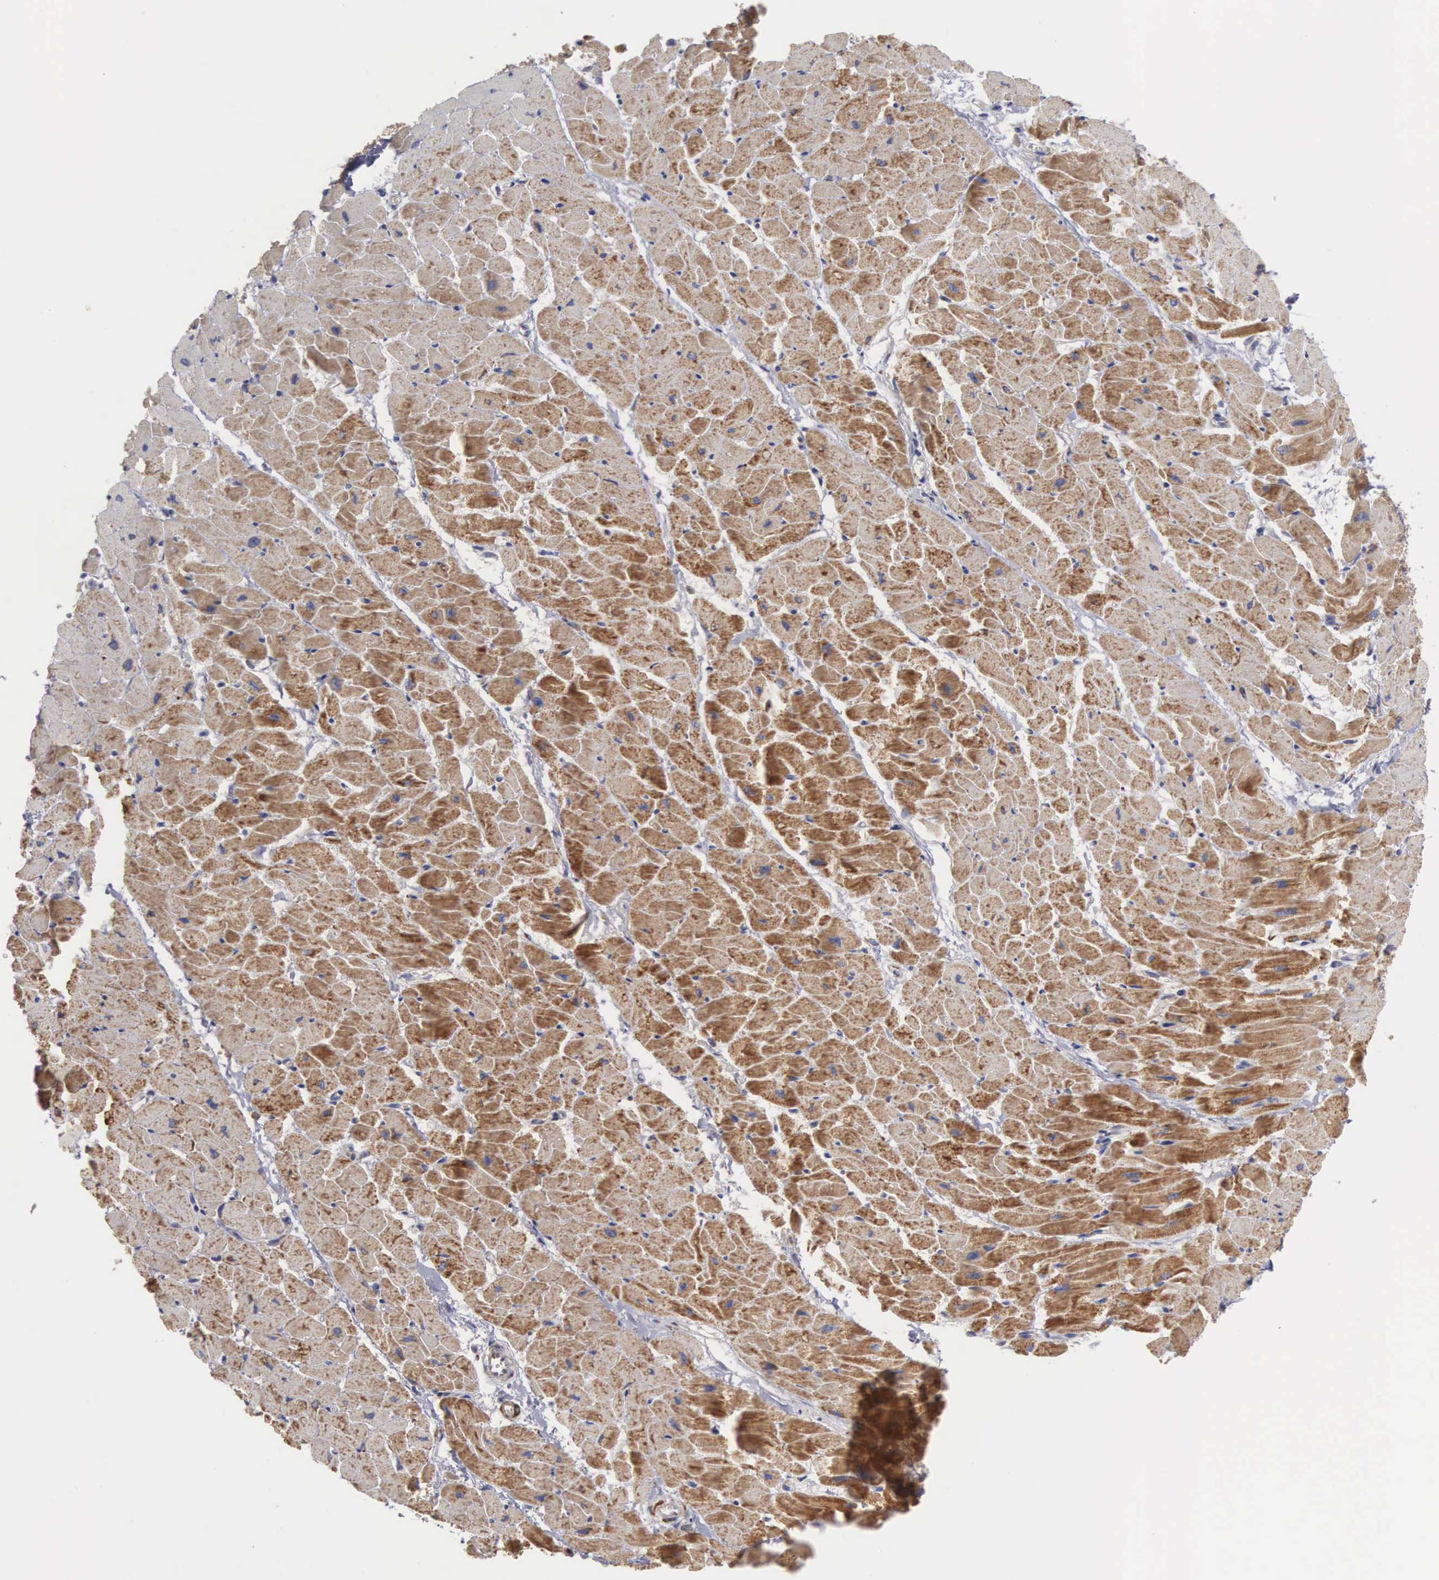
{"staining": {"intensity": "strong", "quantity": "25%-75%", "location": "cytoplasmic/membranous"}, "tissue": "heart muscle", "cell_type": "Cardiomyocytes", "image_type": "normal", "snomed": [{"axis": "morphology", "description": "Normal tissue, NOS"}, {"axis": "topography", "description": "Heart"}], "caption": "Heart muscle was stained to show a protein in brown. There is high levels of strong cytoplasmic/membranous positivity in approximately 25%-75% of cardiomyocytes. Nuclei are stained in blue.", "gene": "APOOL", "patient": {"sex": "female", "age": 19}}